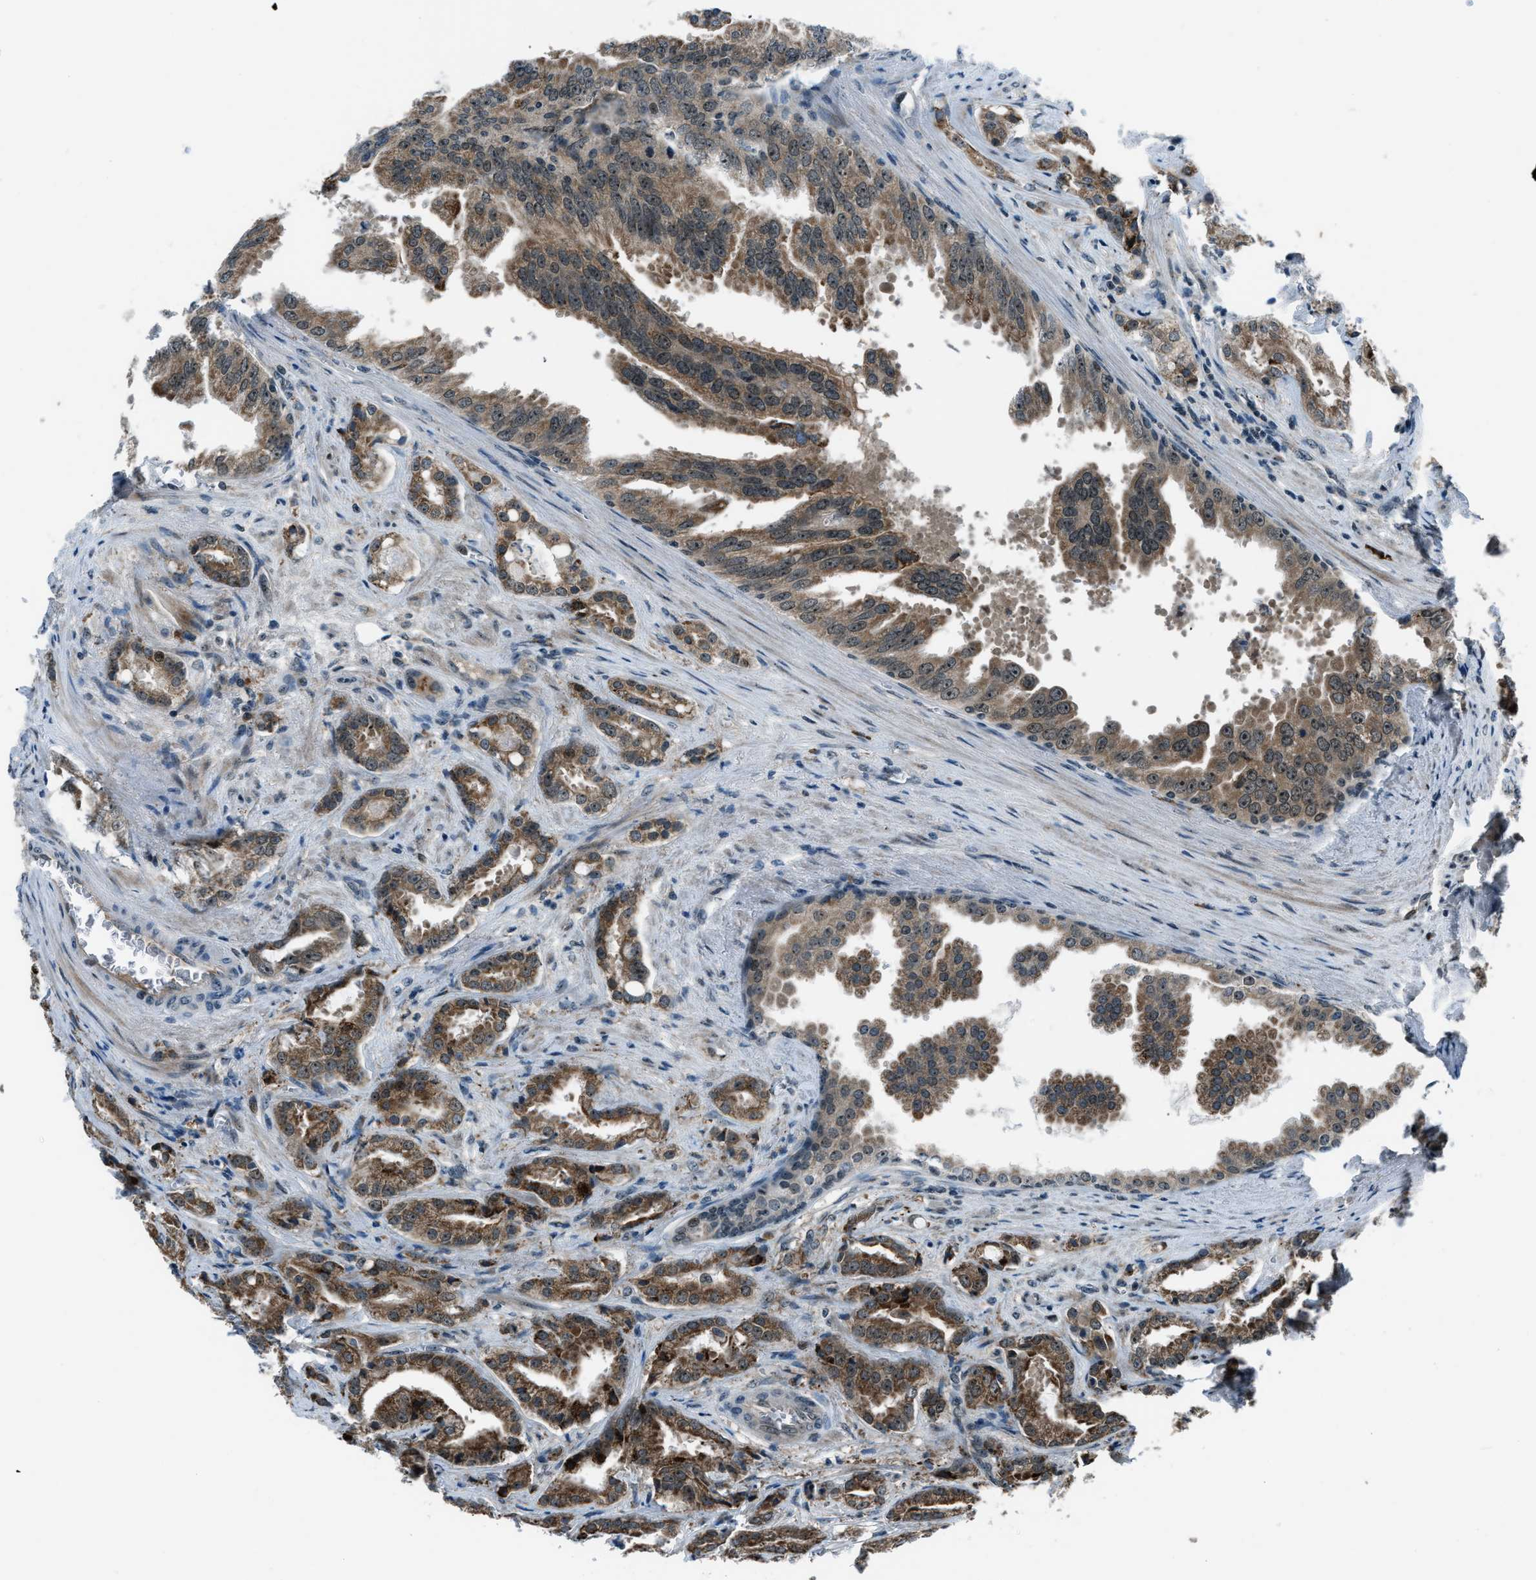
{"staining": {"intensity": "moderate", "quantity": ">75%", "location": "cytoplasmic/membranous,nuclear"}, "tissue": "prostate cancer", "cell_type": "Tumor cells", "image_type": "cancer", "snomed": [{"axis": "morphology", "description": "Adenocarcinoma, High grade"}, {"axis": "topography", "description": "Prostate"}], "caption": "An IHC photomicrograph of neoplastic tissue is shown. Protein staining in brown labels moderate cytoplasmic/membranous and nuclear positivity in prostate cancer (high-grade adenocarcinoma) within tumor cells. (DAB = brown stain, brightfield microscopy at high magnification).", "gene": "ACTL9", "patient": {"sex": "male", "age": 64}}